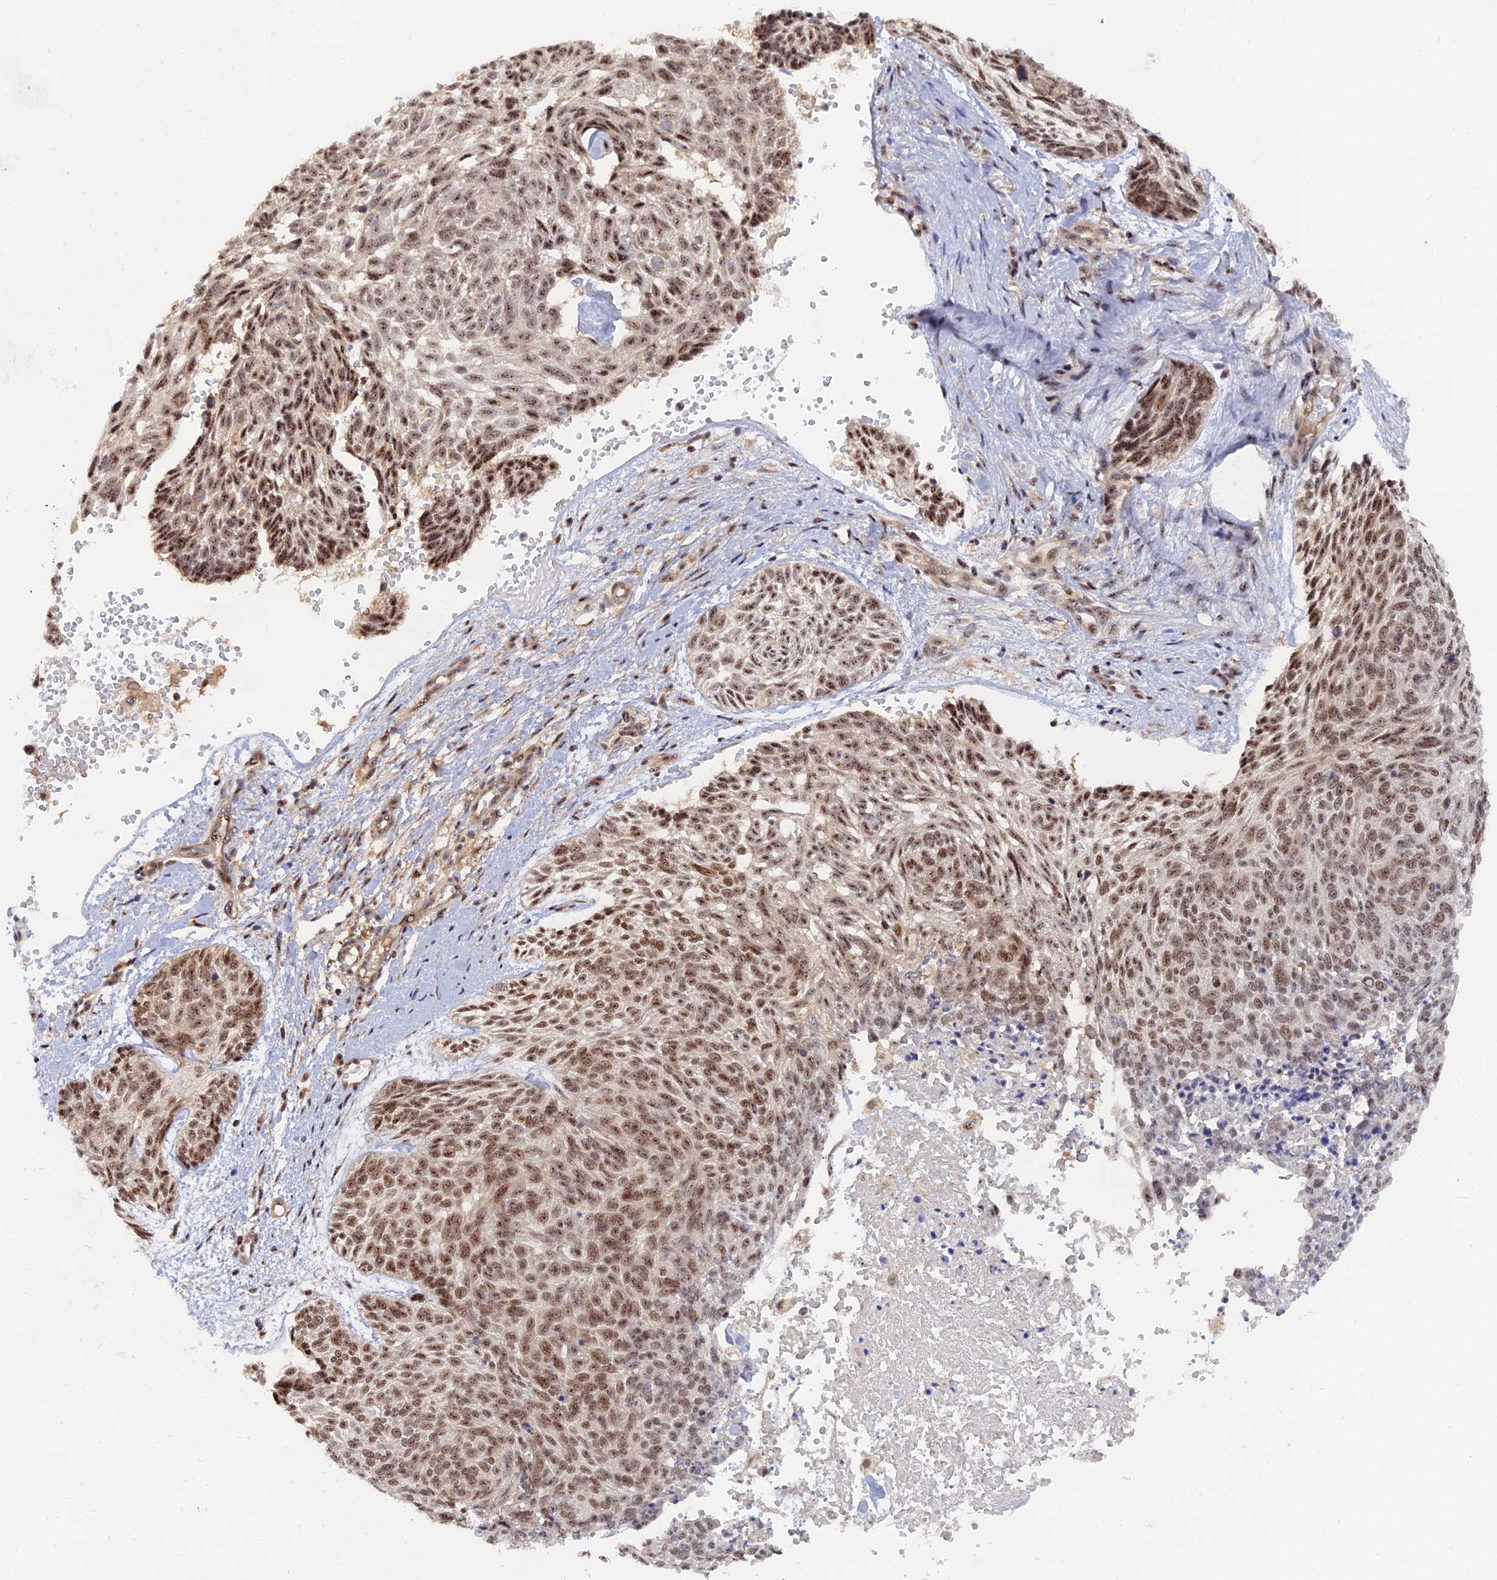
{"staining": {"intensity": "moderate", "quantity": ">75%", "location": "nuclear"}, "tissue": "skin cancer", "cell_type": "Tumor cells", "image_type": "cancer", "snomed": [{"axis": "morphology", "description": "Normal tissue, NOS"}, {"axis": "morphology", "description": "Basal cell carcinoma"}, {"axis": "topography", "description": "Skin"}], "caption": "High-power microscopy captured an immunohistochemistry micrograph of skin basal cell carcinoma, revealing moderate nuclear staining in about >75% of tumor cells. (brown staining indicates protein expression, while blue staining denotes nuclei).", "gene": "TAB1", "patient": {"sex": "male", "age": 66}}